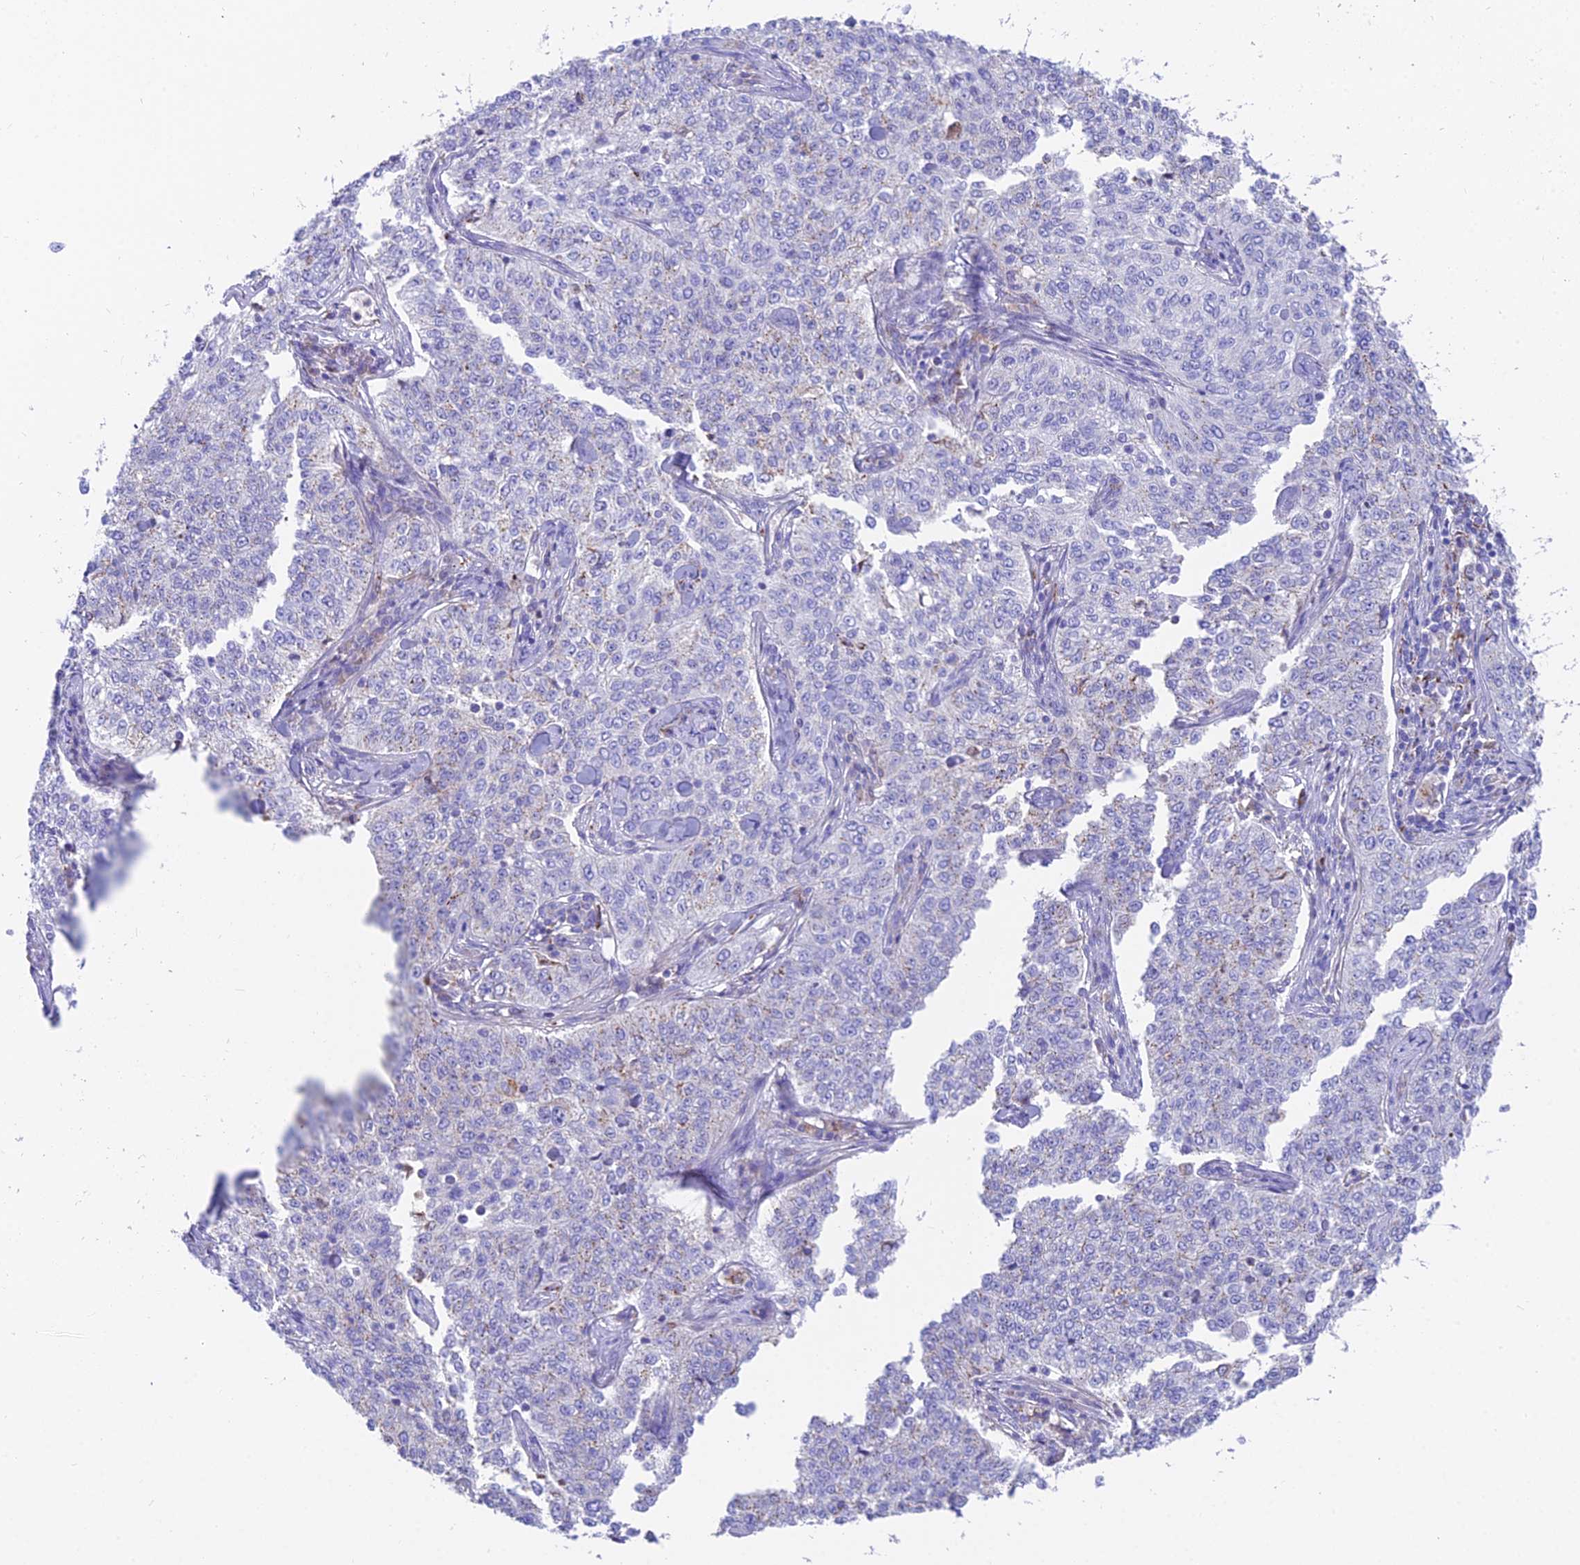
{"staining": {"intensity": "negative", "quantity": "none", "location": "none"}, "tissue": "cervical cancer", "cell_type": "Tumor cells", "image_type": "cancer", "snomed": [{"axis": "morphology", "description": "Squamous cell carcinoma, NOS"}, {"axis": "topography", "description": "Cervix"}], "caption": "Cervical cancer (squamous cell carcinoma) was stained to show a protein in brown. There is no significant staining in tumor cells.", "gene": "TIGD6", "patient": {"sex": "female", "age": 35}}